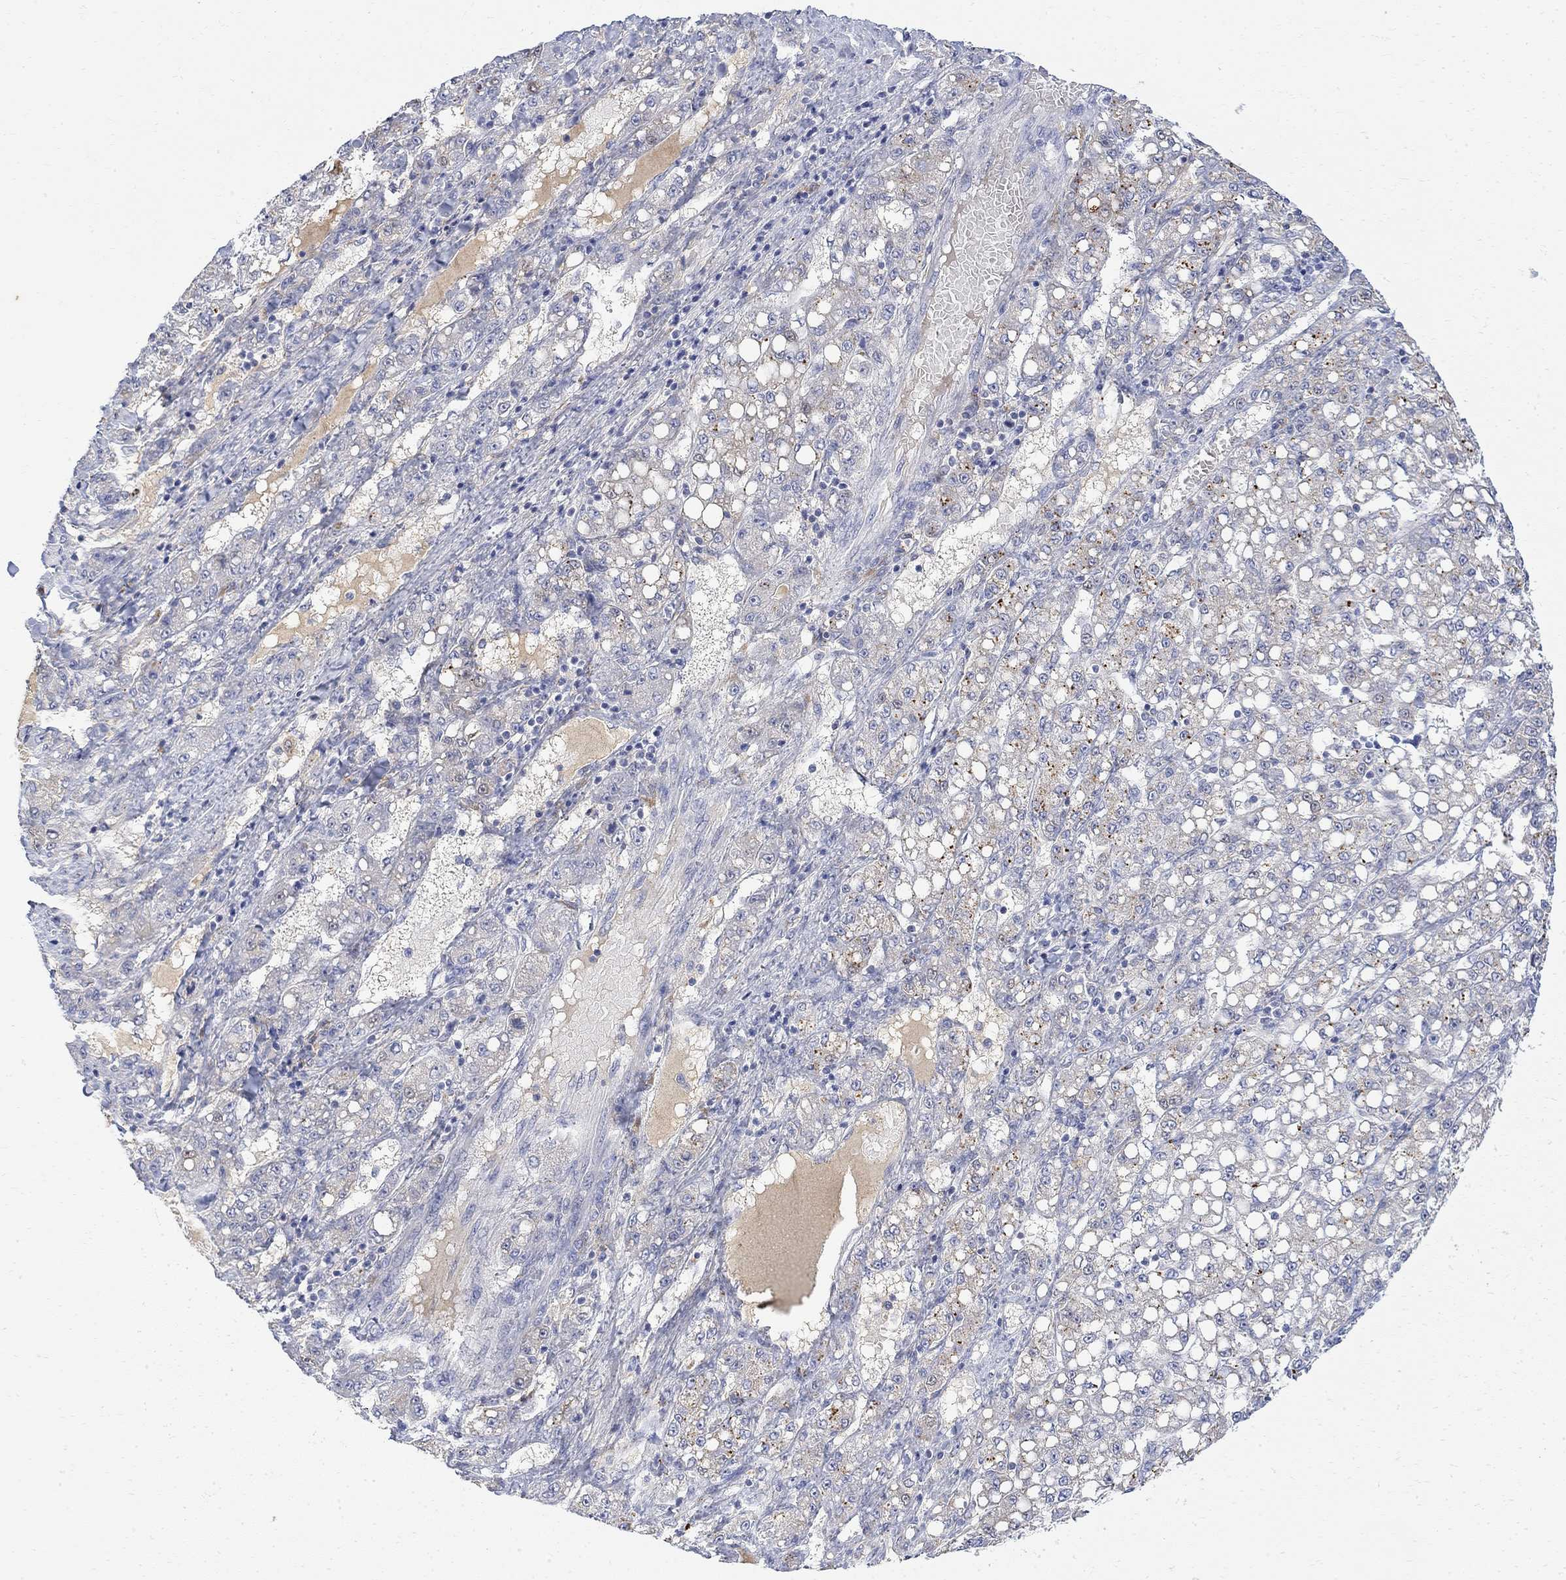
{"staining": {"intensity": "negative", "quantity": "none", "location": "none"}, "tissue": "liver cancer", "cell_type": "Tumor cells", "image_type": "cancer", "snomed": [{"axis": "morphology", "description": "Carcinoma, Hepatocellular, NOS"}, {"axis": "topography", "description": "Liver"}], "caption": "This is an immunohistochemistry histopathology image of liver cancer (hepatocellular carcinoma). There is no positivity in tumor cells.", "gene": "FNDC5", "patient": {"sex": "female", "age": 65}}